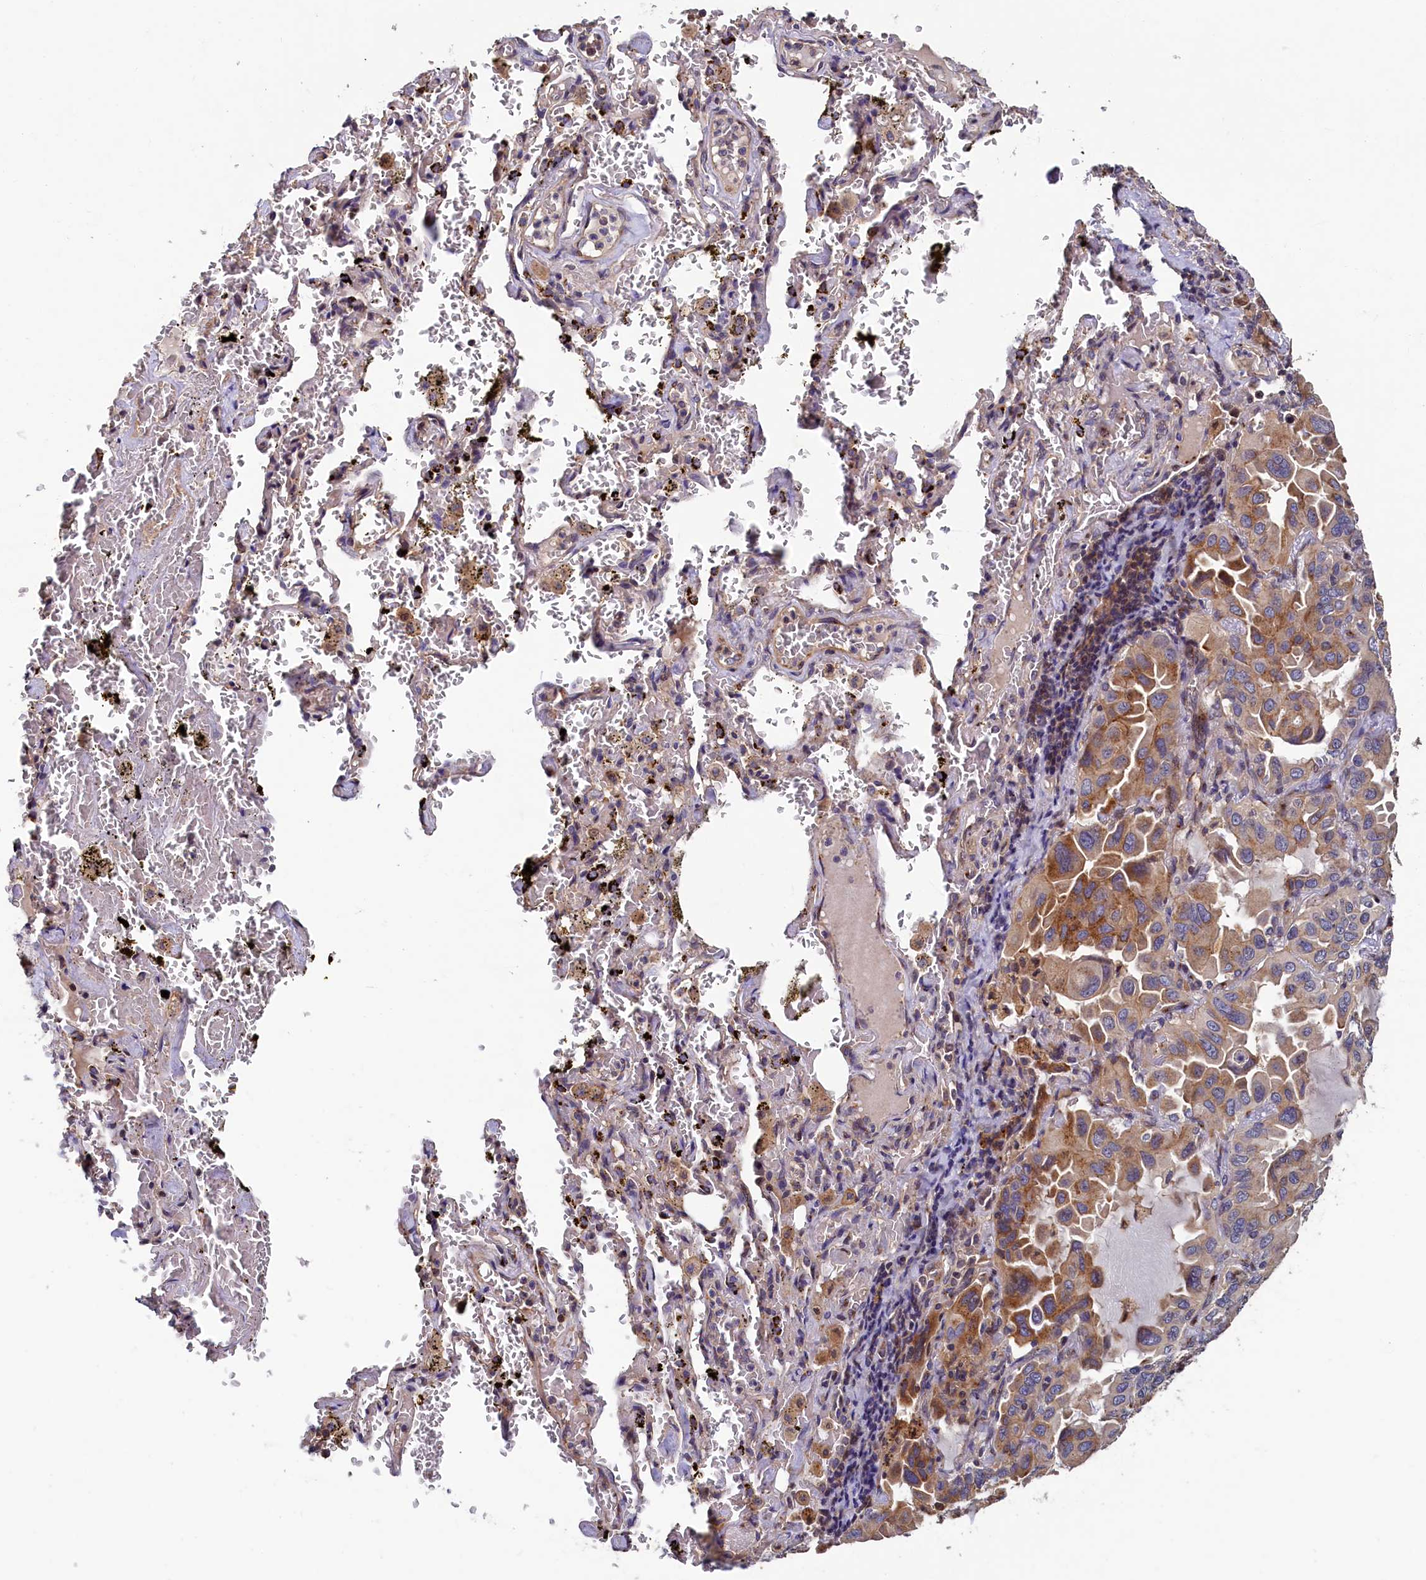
{"staining": {"intensity": "moderate", "quantity": ">75%", "location": "cytoplasmic/membranous"}, "tissue": "lung cancer", "cell_type": "Tumor cells", "image_type": "cancer", "snomed": [{"axis": "morphology", "description": "Adenocarcinoma, NOS"}, {"axis": "topography", "description": "Lung"}], "caption": "Immunohistochemistry (IHC) of human lung cancer (adenocarcinoma) displays medium levels of moderate cytoplasmic/membranous expression in about >75% of tumor cells. The staining is performed using DAB (3,3'-diaminobenzidine) brown chromogen to label protein expression. The nuclei are counter-stained blue using hematoxylin.", "gene": "TMEM181", "patient": {"sex": "male", "age": 64}}